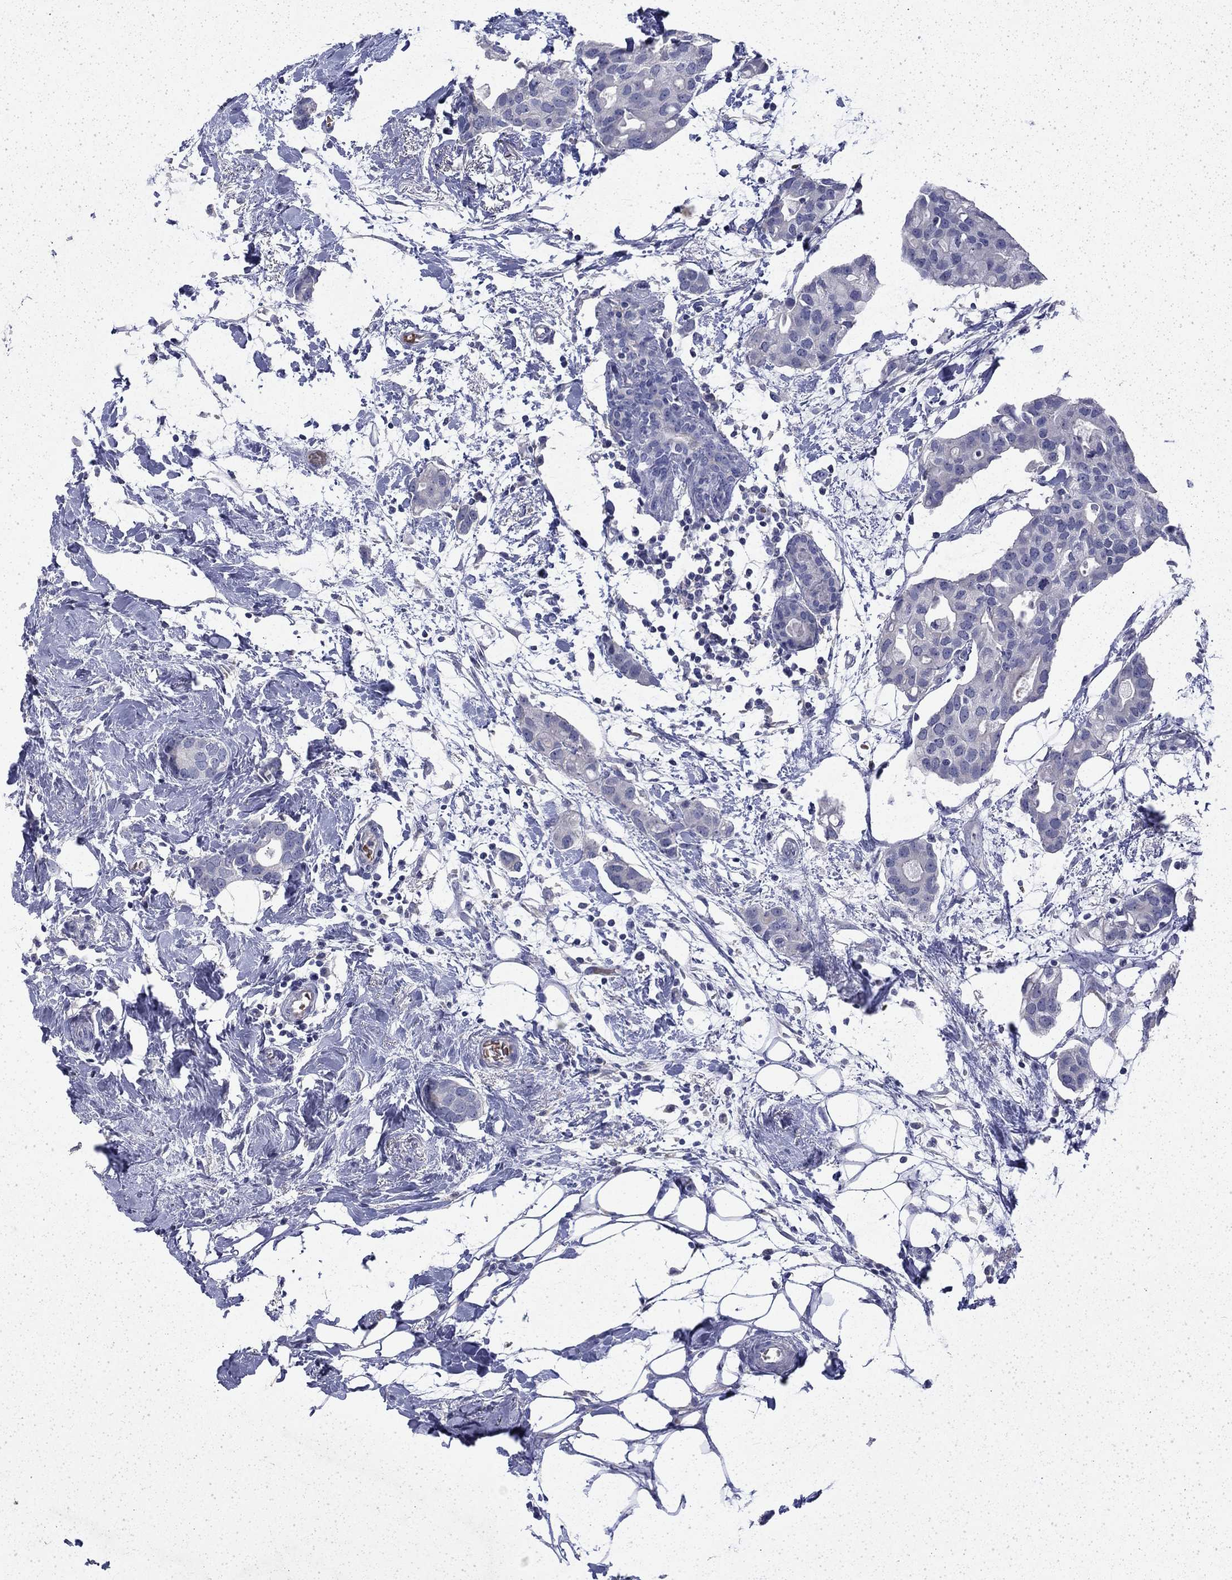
{"staining": {"intensity": "negative", "quantity": "none", "location": "none"}, "tissue": "breast cancer", "cell_type": "Tumor cells", "image_type": "cancer", "snomed": [{"axis": "morphology", "description": "Duct carcinoma"}, {"axis": "topography", "description": "Breast"}], "caption": "Immunohistochemistry (IHC) of human breast cancer displays no staining in tumor cells.", "gene": "ENPP6", "patient": {"sex": "female", "age": 83}}